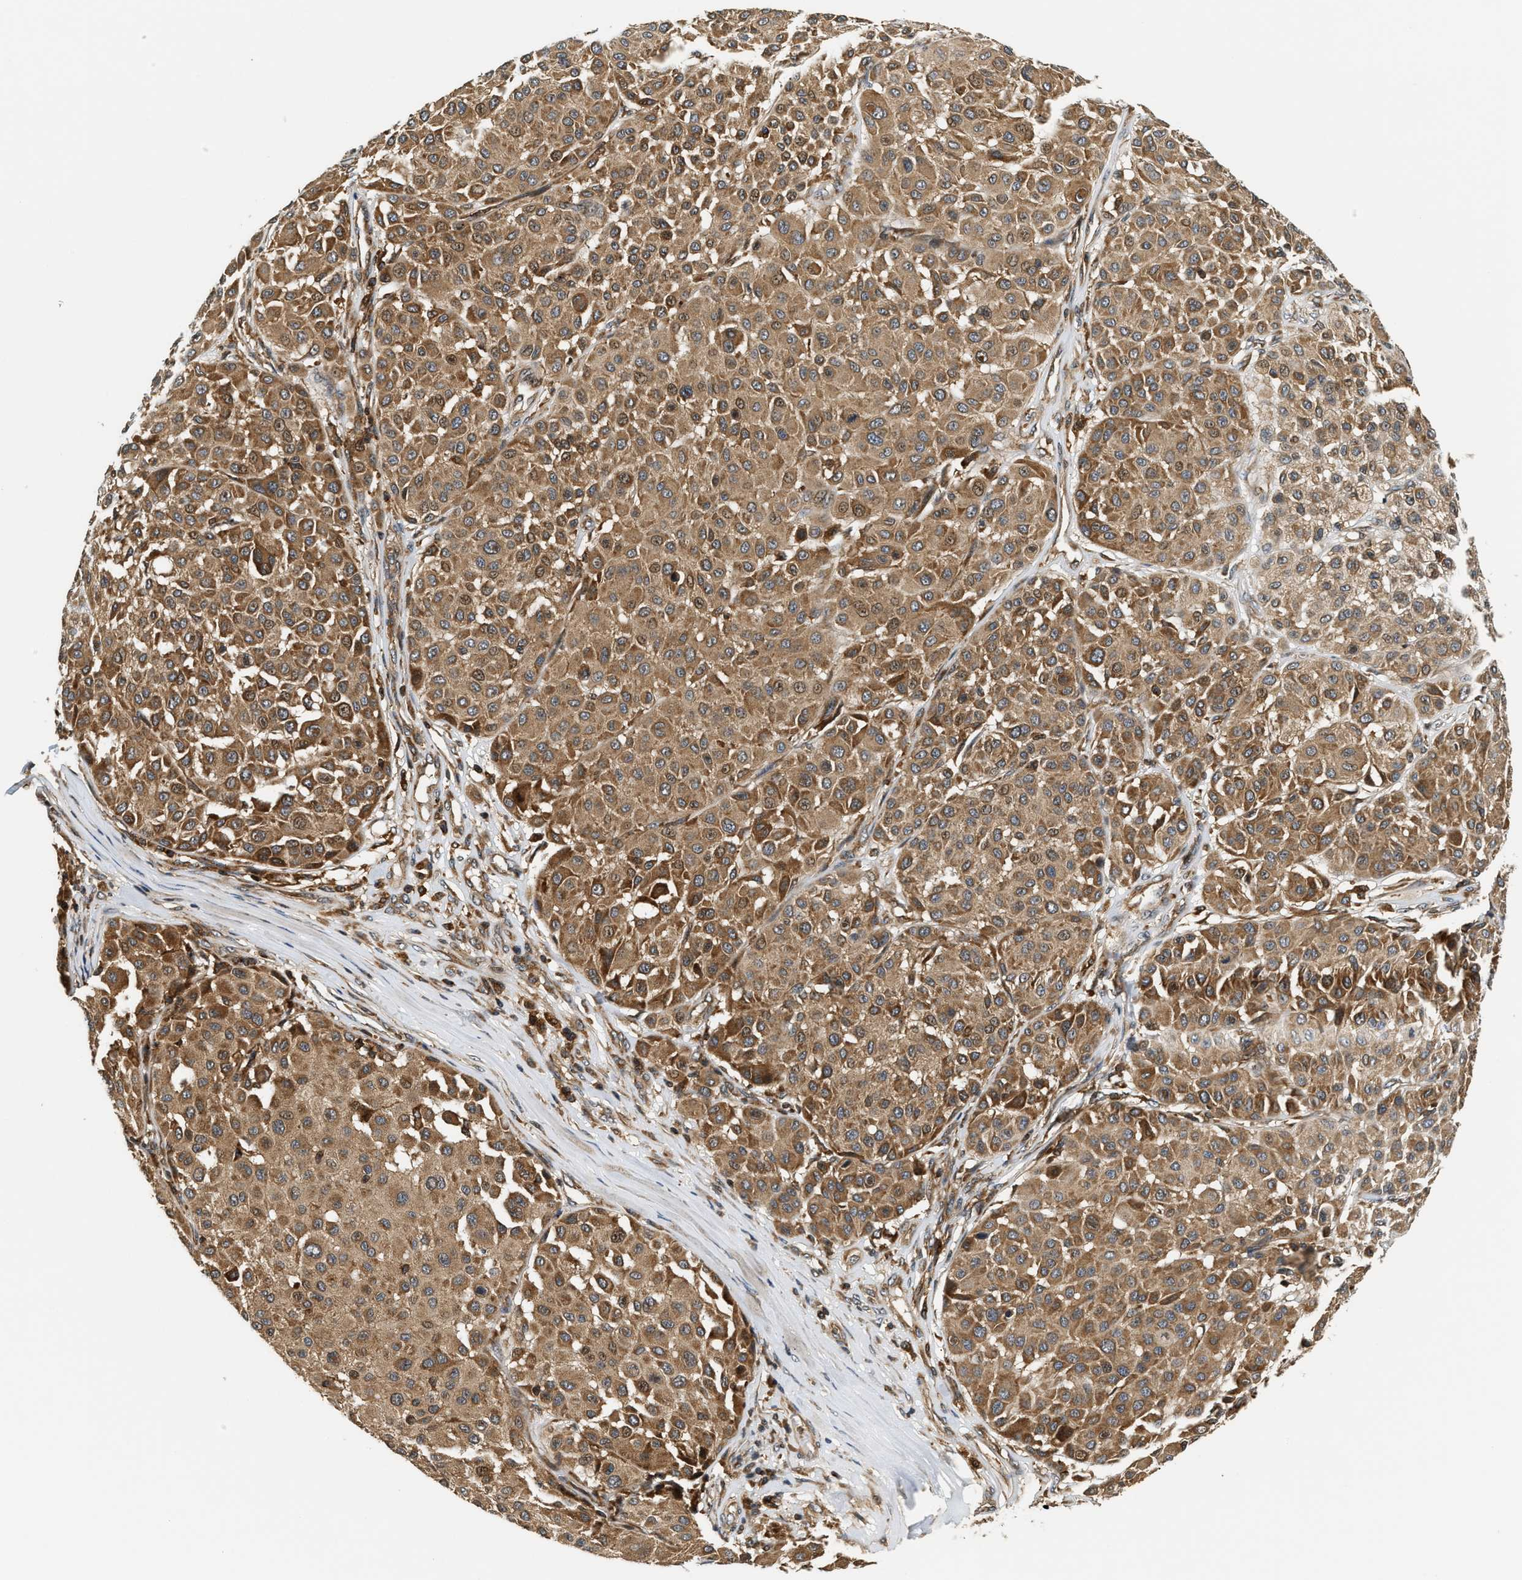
{"staining": {"intensity": "moderate", "quantity": ">75%", "location": "cytoplasmic/membranous"}, "tissue": "melanoma", "cell_type": "Tumor cells", "image_type": "cancer", "snomed": [{"axis": "morphology", "description": "Malignant melanoma, Metastatic site"}, {"axis": "topography", "description": "Soft tissue"}], "caption": "Protein expression analysis of human malignant melanoma (metastatic site) reveals moderate cytoplasmic/membranous staining in about >75% of tumor cells.", "gene": "SNX5", "patient": {"sex": "male", "age": 41}}